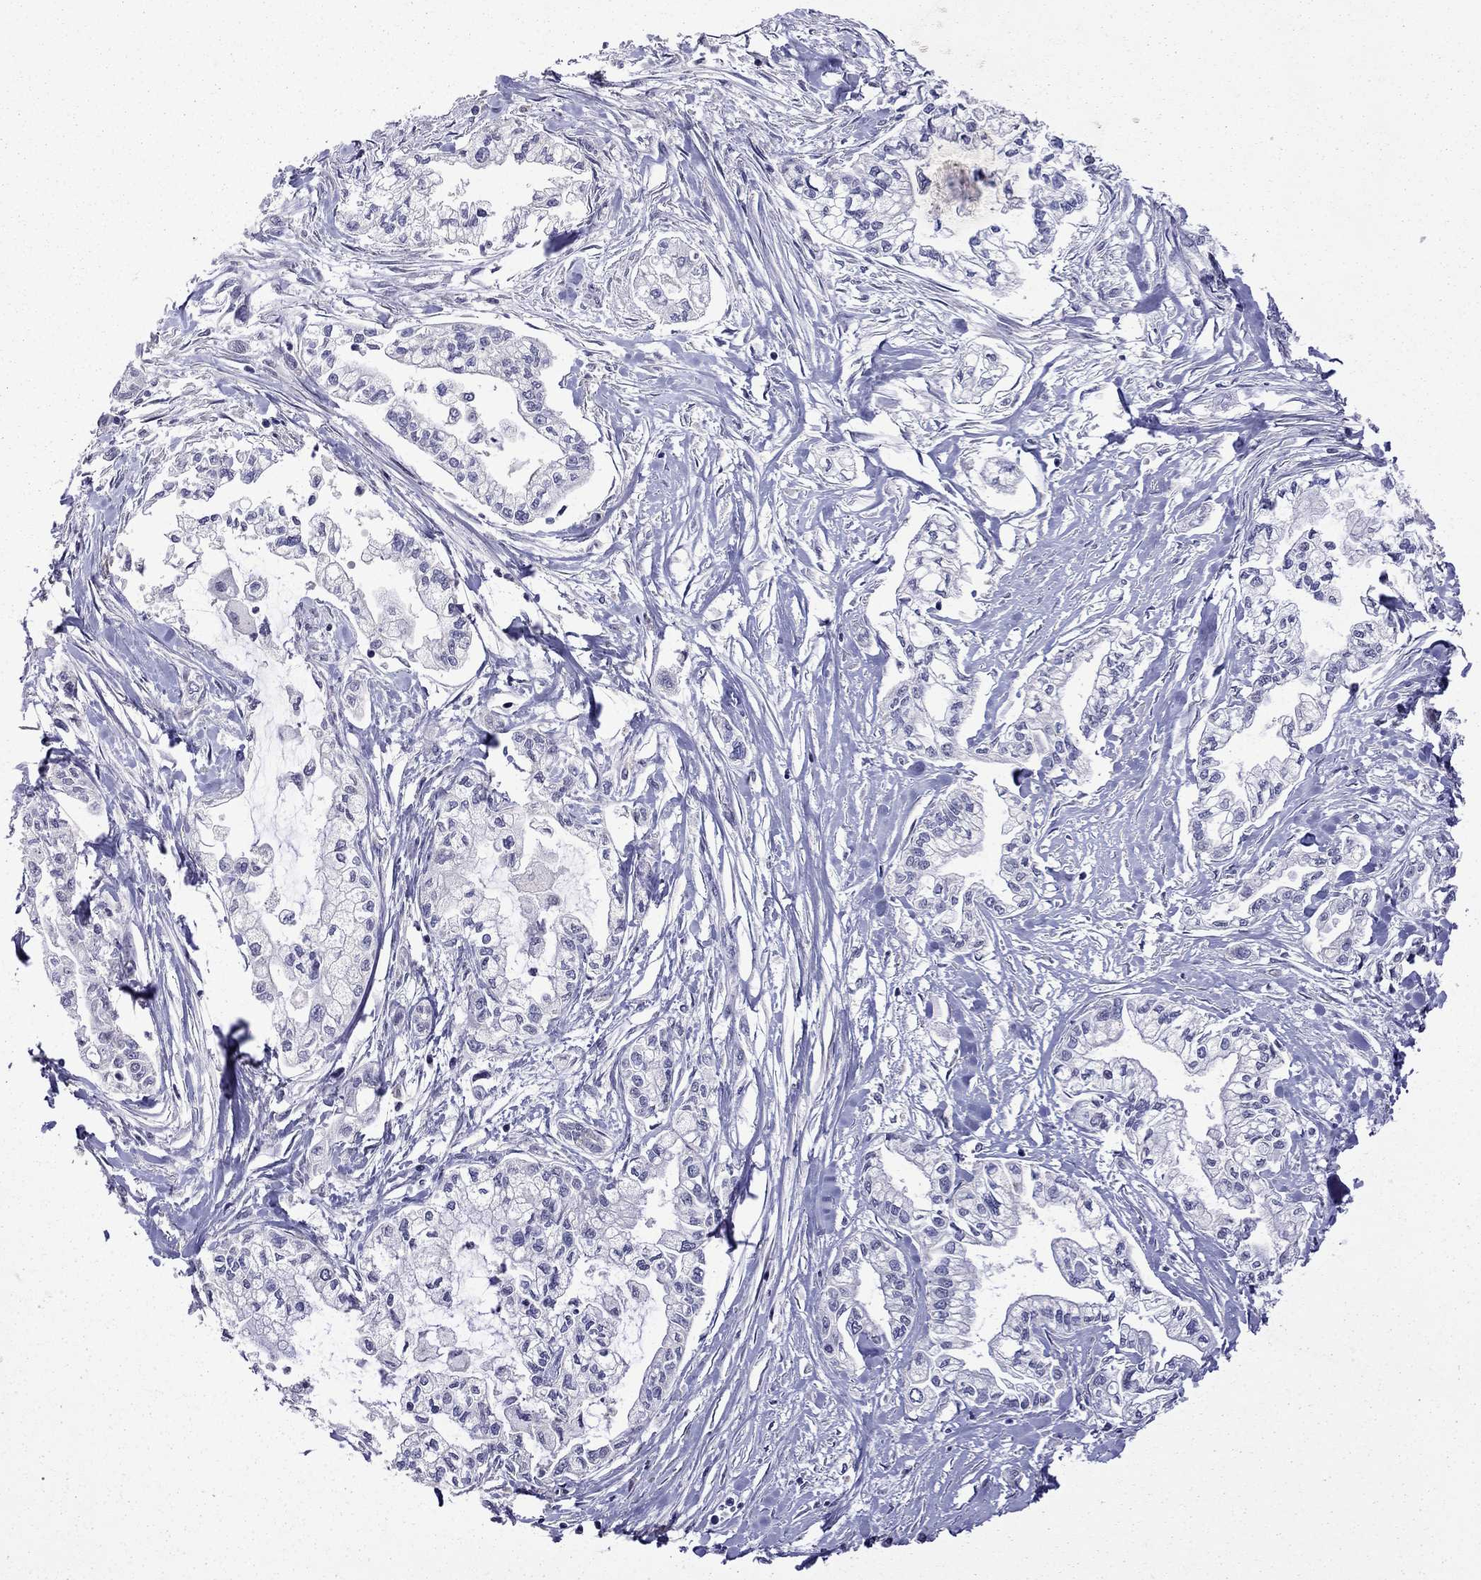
{"staining": {"intensity": "negative", "quantity": "none", "location": "none"}, "tissue": "pancreatic cancer", "cell_type": "Tumor cells", "image_type": "cancer", "snomed": [{"axis": "morphology", "description": "Adenocarcinoma, NOS"}, {"axis": "topography", "description": "Pancreas"}], "caption": "Tumor cells show no significant protein staining in pancreatic cancer. The staining is performed using DAB brown chromogen with nuclei counter-stained in using hematoxylin.", "gene": "STAR", "patient": {"sex": "male", "age": 54}}